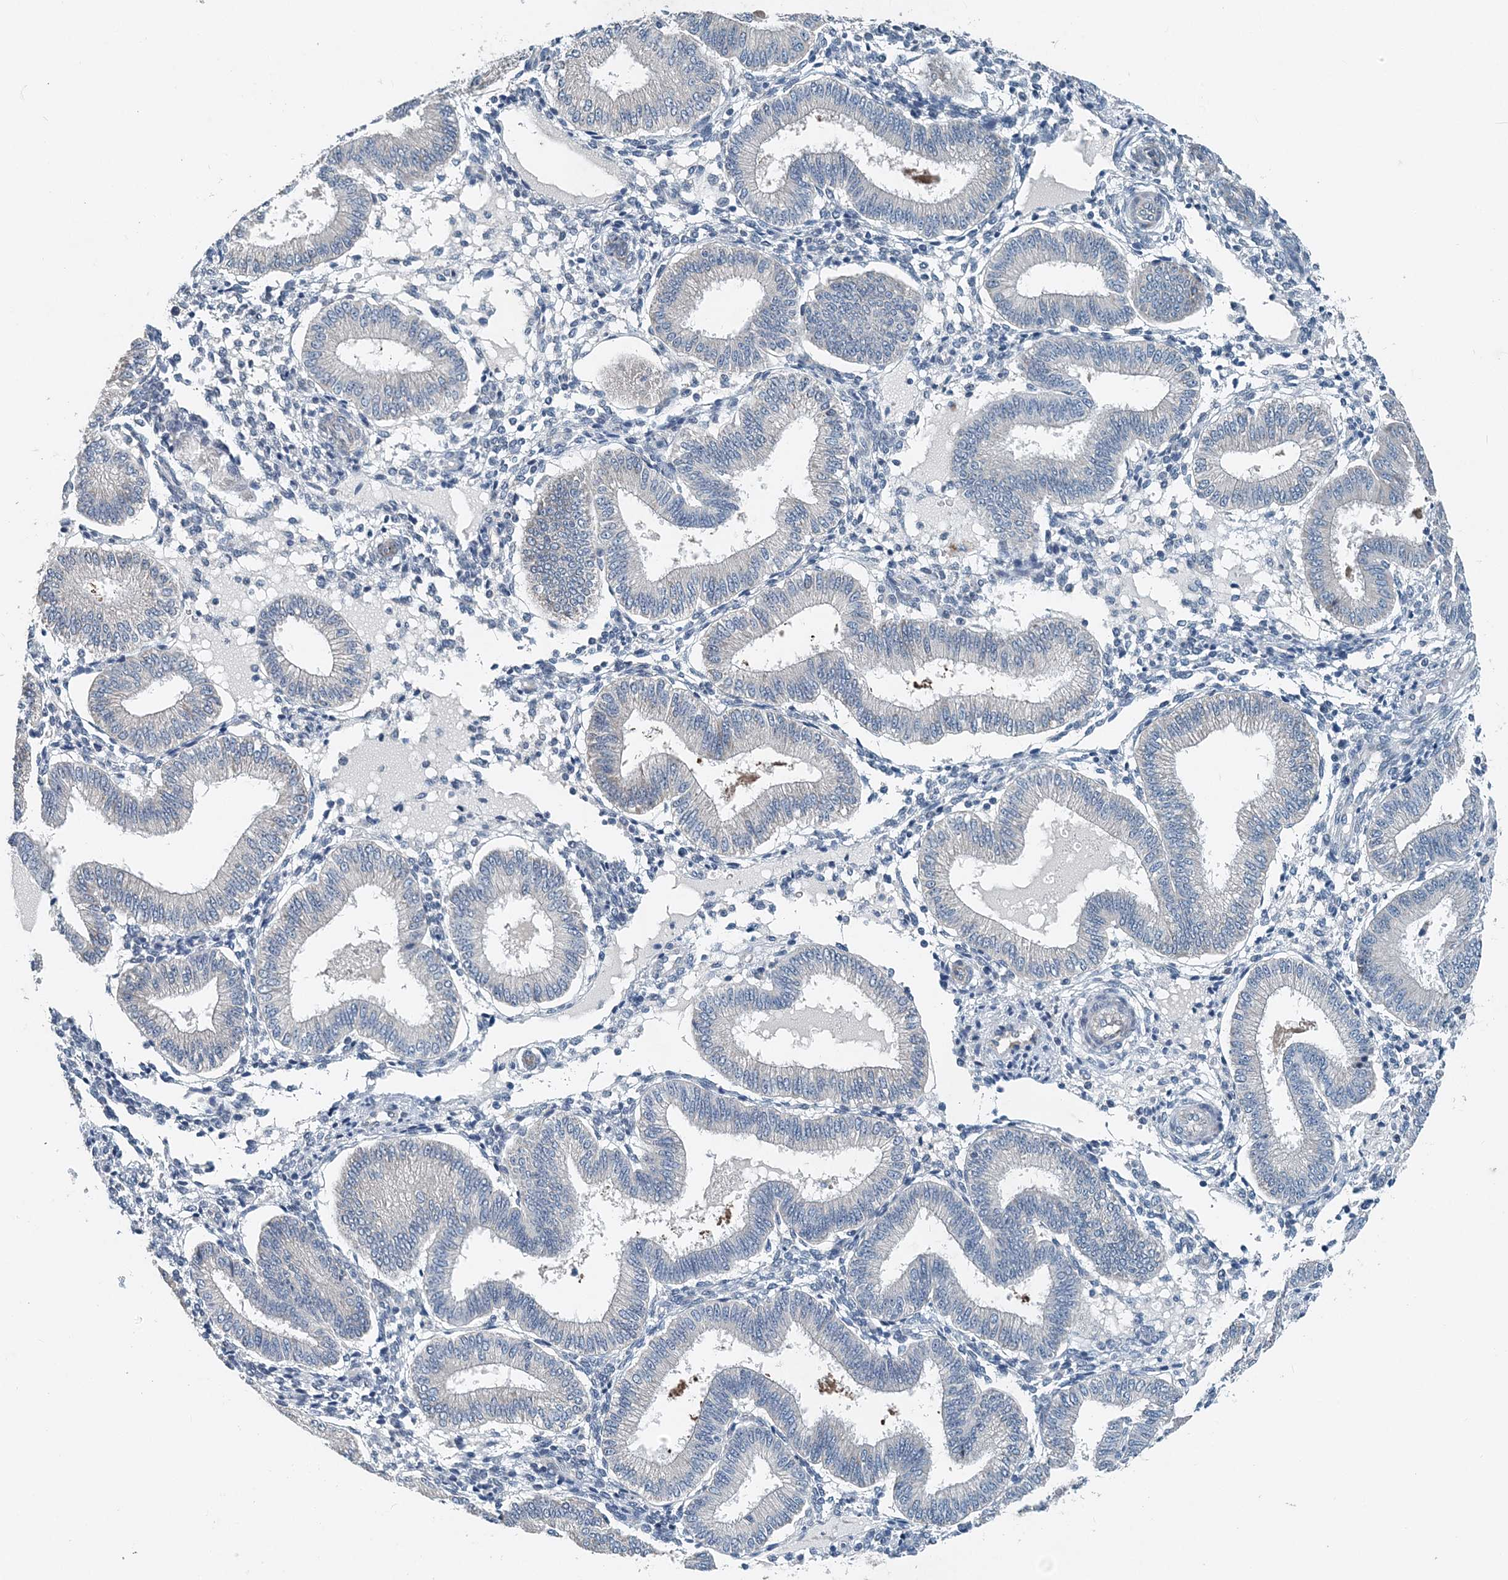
{"staining": {"intensity": "negative", "quantity": "none", "location": "none"}, "tissue": "endometrium", "cell_type": "Cells in endometrial stroma", "image_type": "normal", "snomed": [{"axis": "morphology", "description": "Normal tissue, NOS"}, {"axis": "topography", "description": "Endometrium"}], "caption": "Endometrium stained for a protein using immunohistochemistry exhibits no positivity cells in endometrial stroma.", "gene": "EEF1A2", "patient": {"sex": "female", "age": 39}}